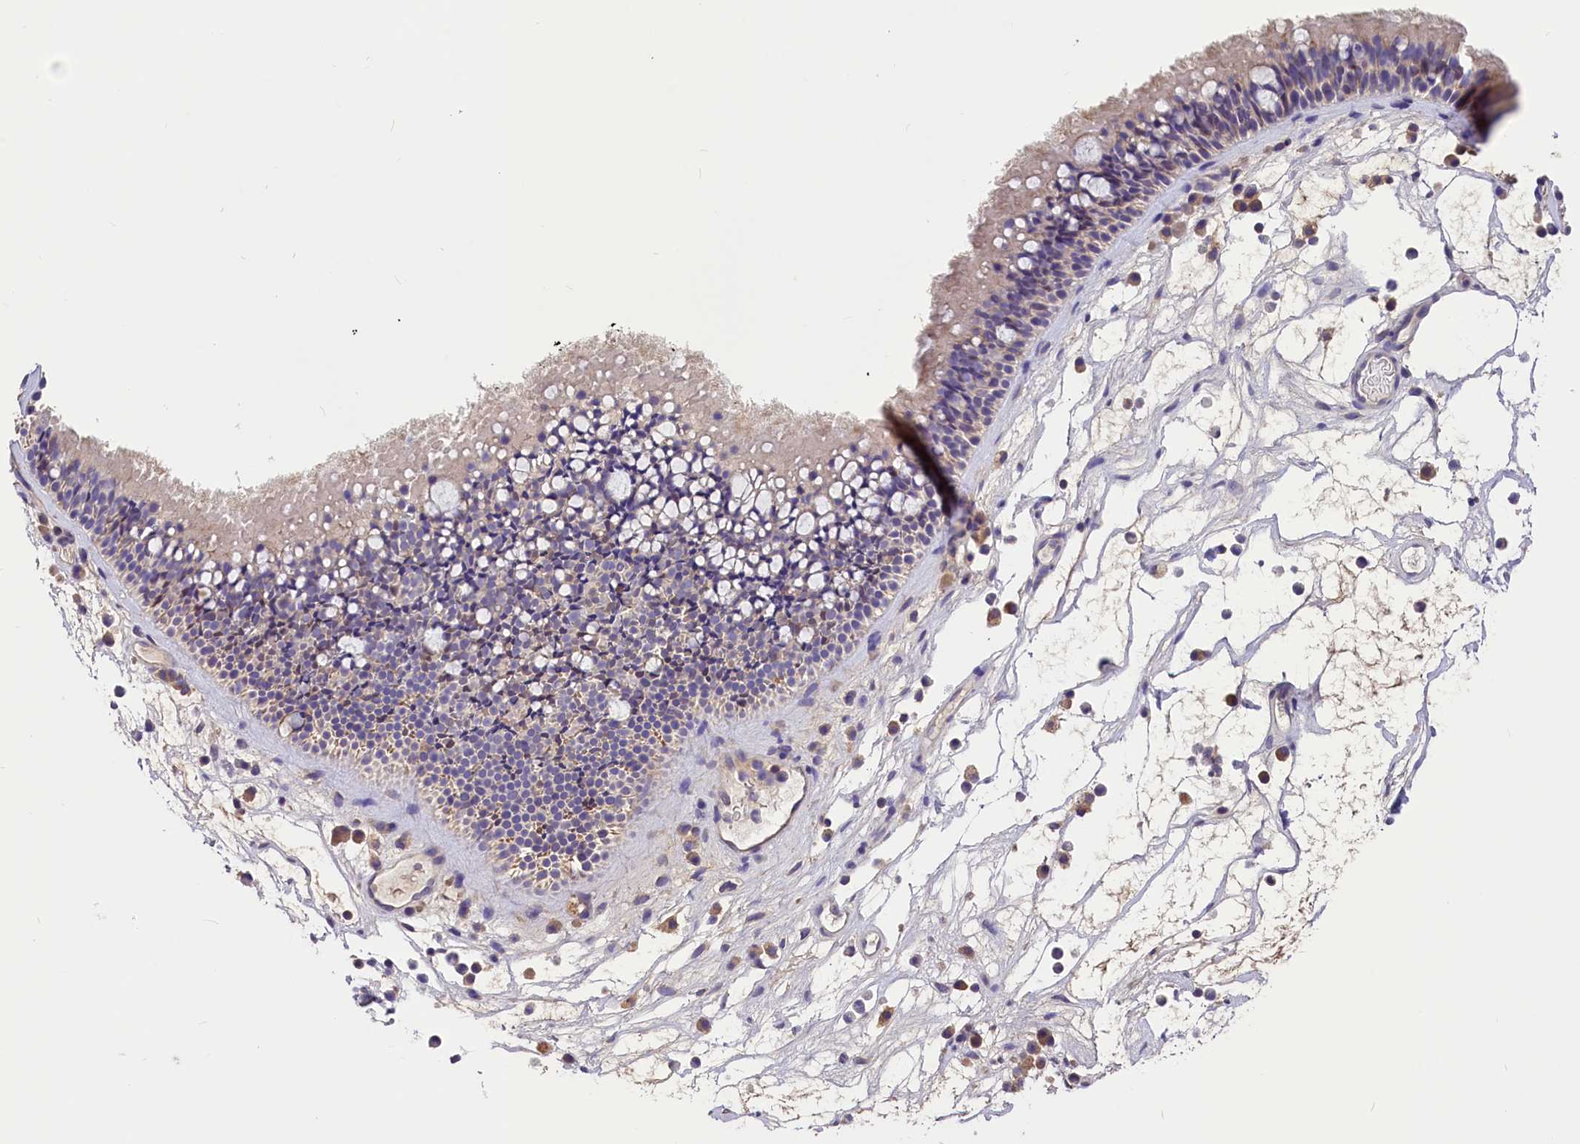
{"staining": {"intensity": "weak", "quantity": "<25%", "location": "cytoplasmic/membranous"}, "tissue": "nasopharynx", "cell_type": "Respiratory epithelial cells", "image_type": "normal", "snomed": [{"axis": "morphology", "description": "Normal tissue, NOS"}, {"axis": "morphology", "description": "Inflammation, NOS"}, {"axis": "morphology", "description": "Malignant melanoma, Metastatic site"}, {"axis": "topography", "description": "Nasopharynx"}], "caption": "Protein analysis of unremarkable nasopharynx reveals no significant staining in respiratory epithelial cells. (Stains: DAB immunohistochemistry with hematoxylin counter stain, Microscopy: brightfield microscopy at high magnification).", "gene": "AP3B2", "patient": {"sex": "male", "age": 70}}